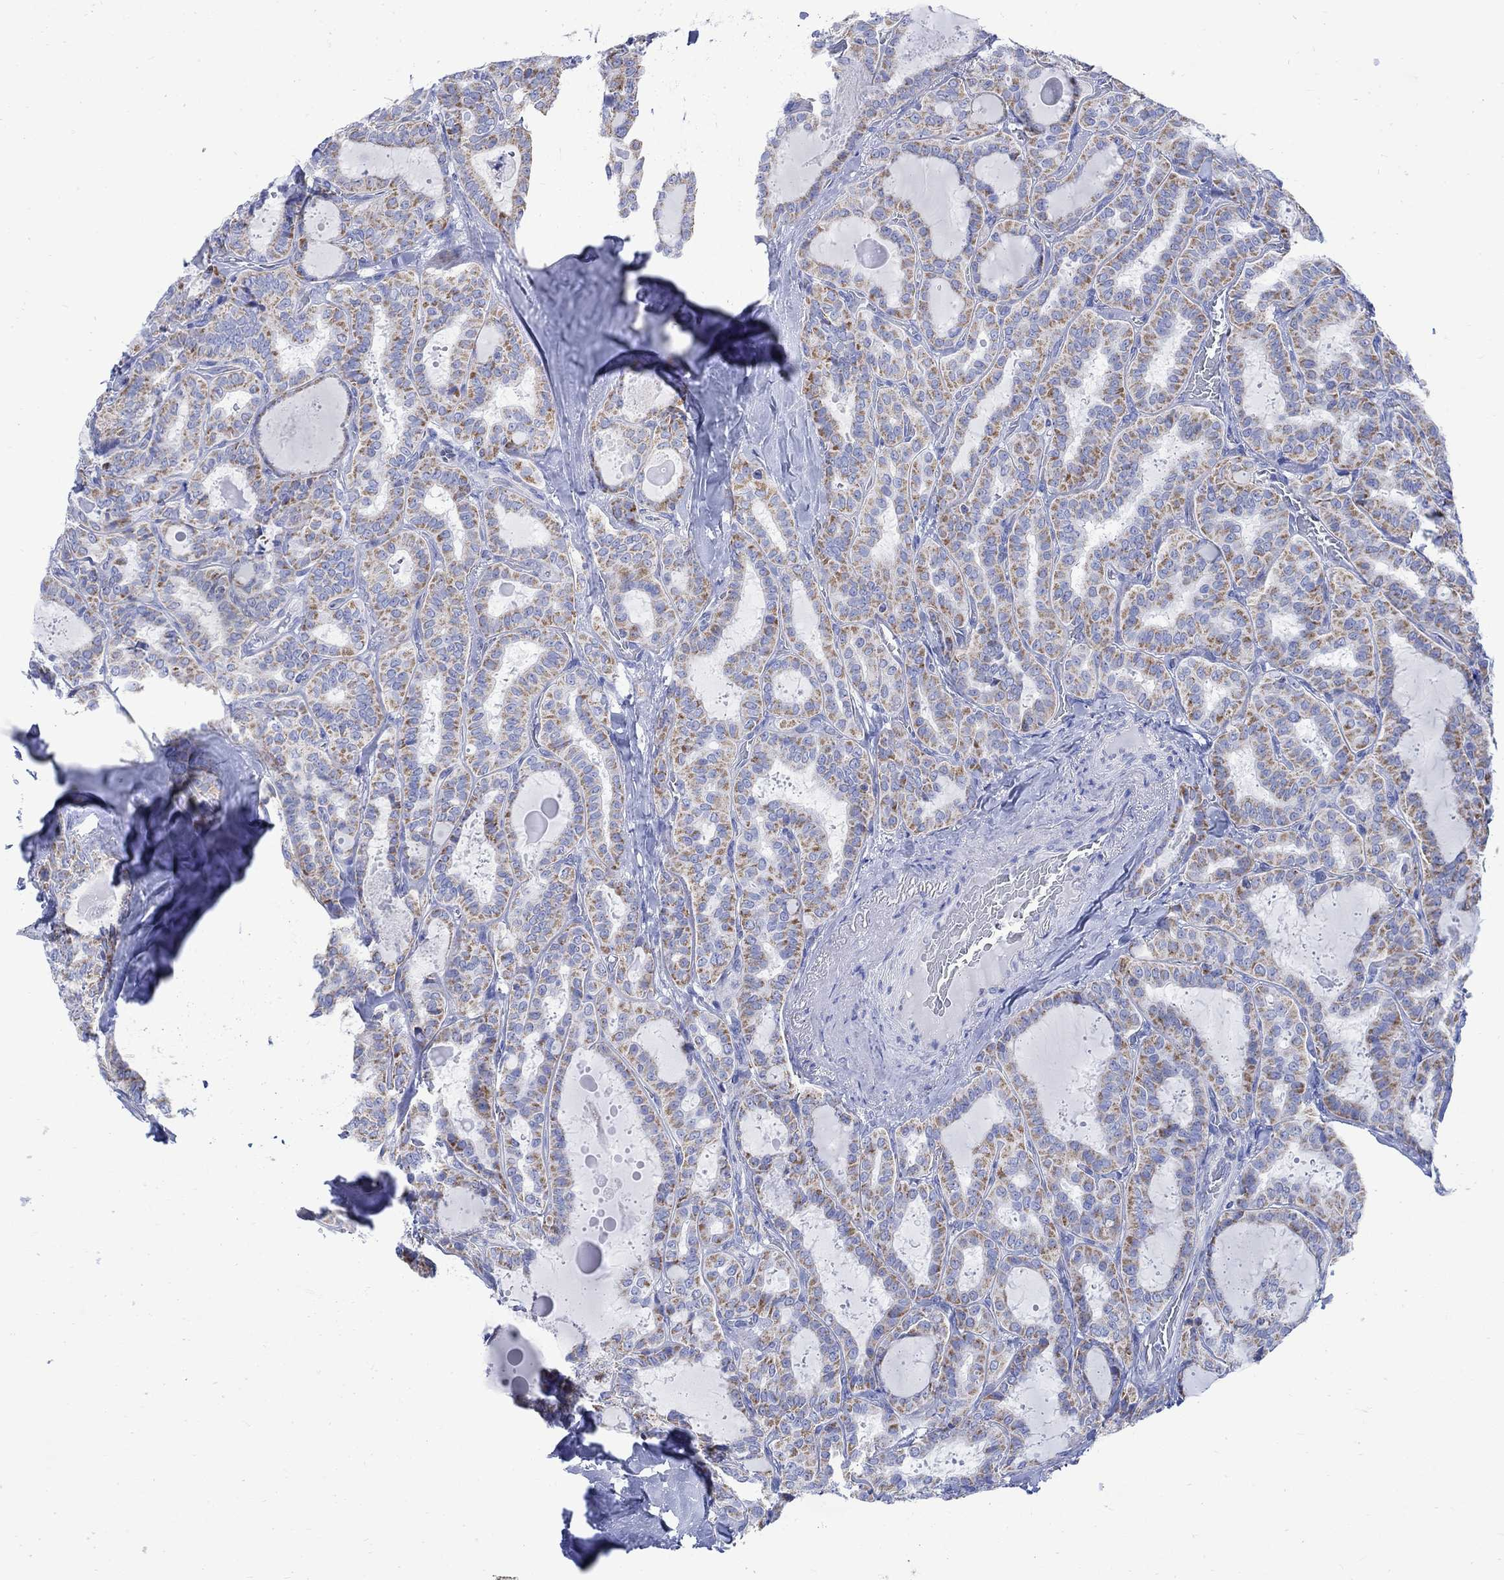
{"staining": {"intensity": "strong", "quantity": "<25%", "location": "cytoplasmic/membranous"}, "tissue": "thyroid cancer", "cell_type": "Tumor cells", "image_type": "cancer", "snomed": [{"axis": "morphology", "description": "Papillary adenocarcinoma, NOS"}, {"axis": "topography", "description": "Thyroid gland"}], "caption": "Protein staining exhibits strong cytoplasmic/membranous expression in approximately <25% of tumor cells in thyroid cancer (papillary adenocarcinoma).", "gene": "CPLX2", "patient": {"sex": "female", "age": 39}}